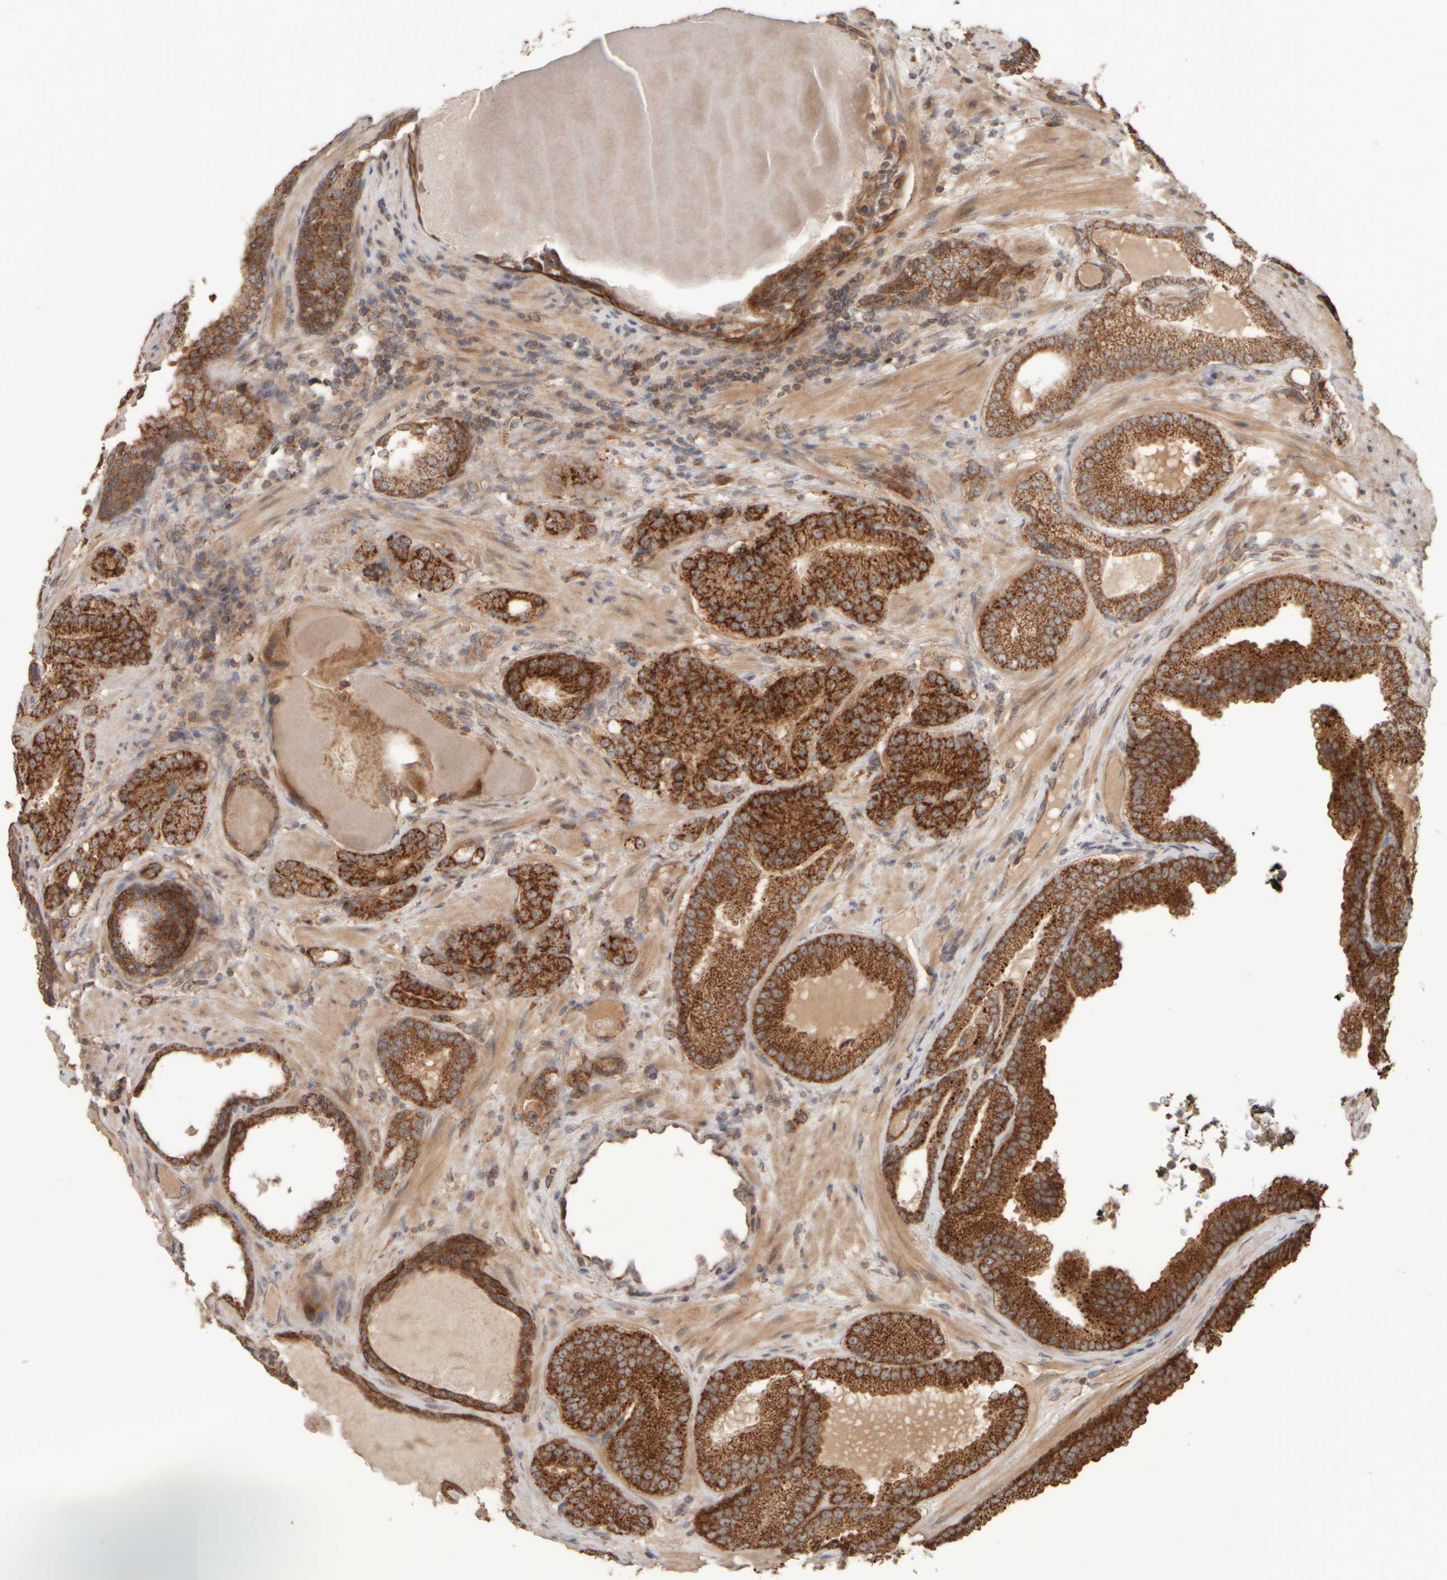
{"staining": {"intensity": "strong", "quantity": ">75%", "location": "cytoplasmic/membranous"}, "tissue": "prostate cancer", "cell_type": "Tumor cells", "image_type": "cancer", "snomed": [{"axis": "morphology", "description": "Adenocarcinoma, High grade"}, {"axis": "topography", "description": "Prostate"}], "caption": "The immunohistochemical stain labels strong cytoplasmic/membranous staining in tumor cells of prostate high-grade adenocarcinoma tissue. Immunohistochemistry (ihc) stains the protein in brown and the nuclei are stained blue.", "gene": "EIF2B3", "patient": {"sex": "male", "age": 61}}